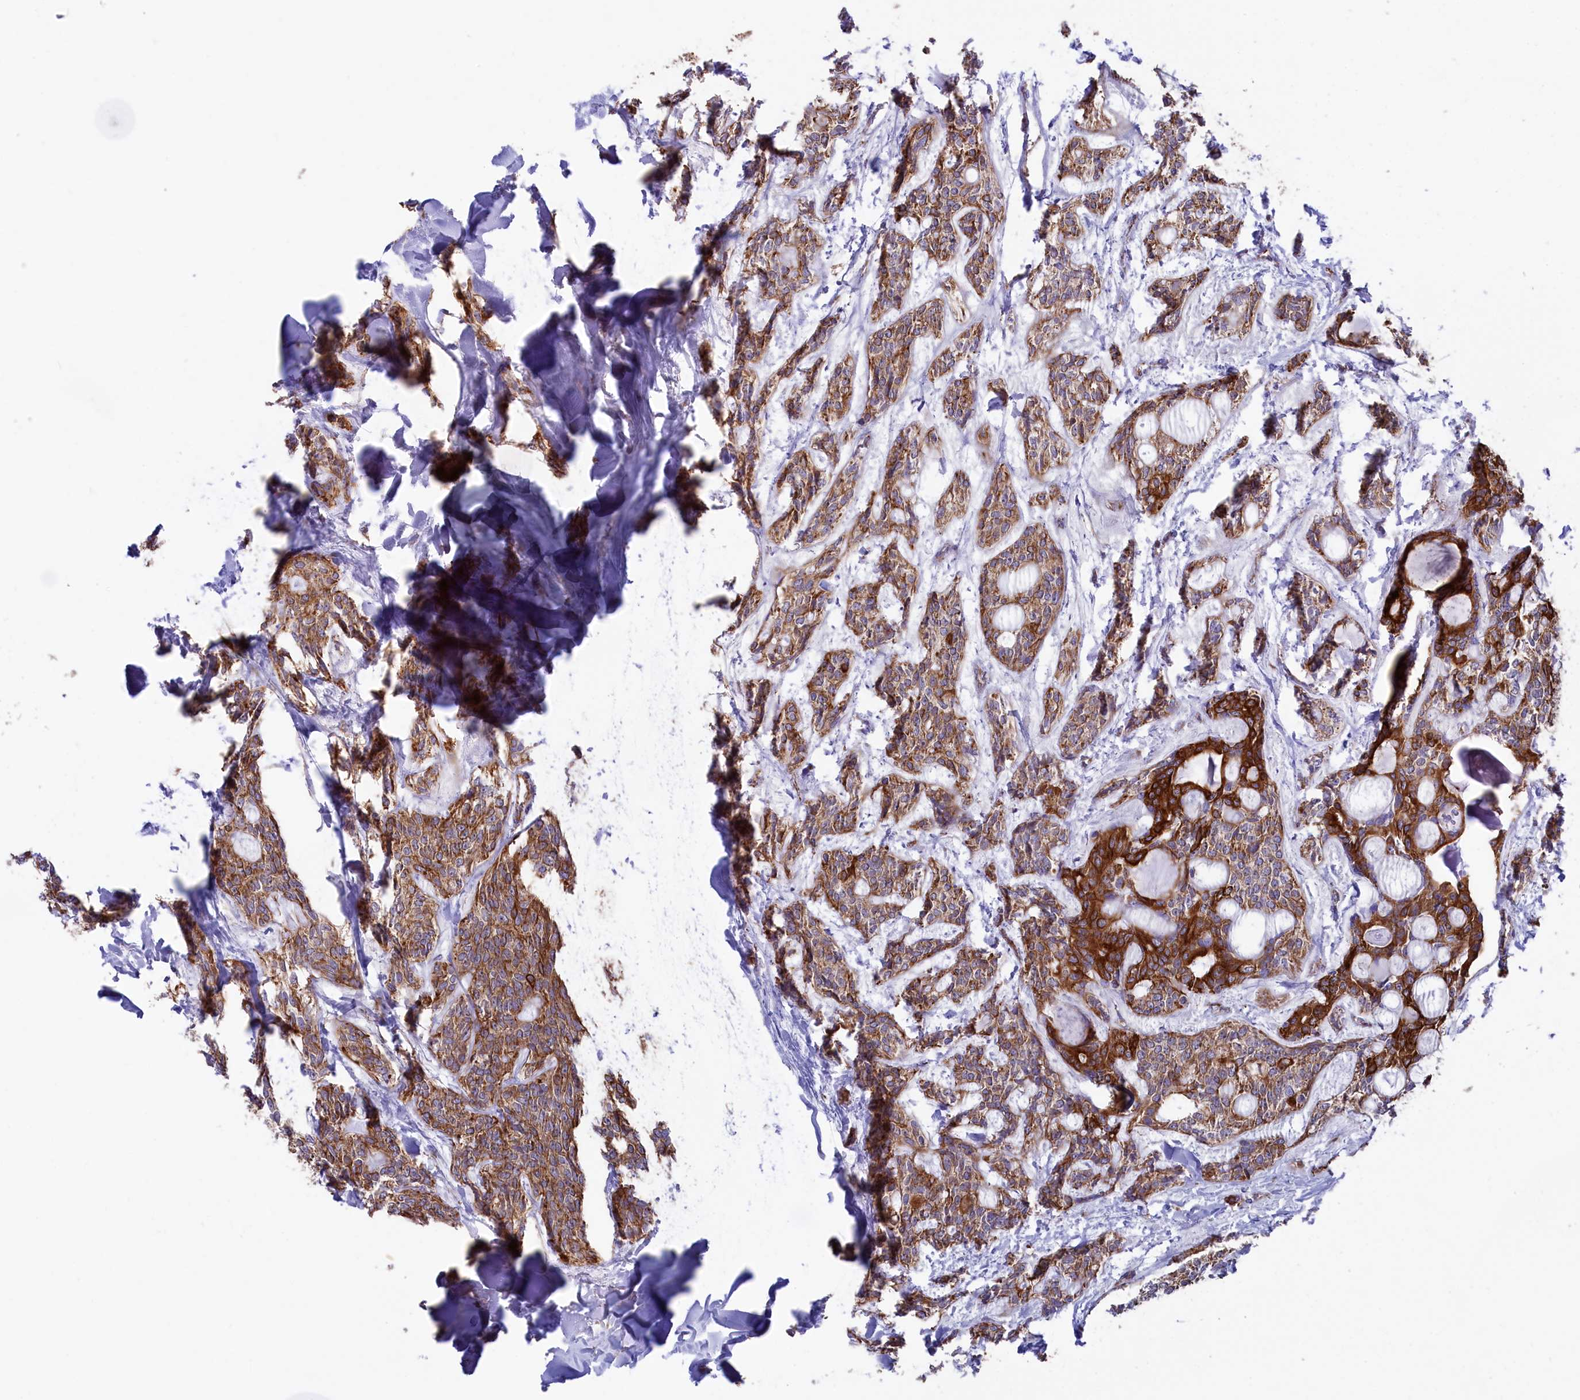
{"staining": {"intensity": "strong", "quantity": "25%-75%", "location": "cytoplasmic/membranous"}, "tissue": "head and neck cancer", "cell_type": "Tumor cells", "image_type": "cancer", "snomed": [{"axis": "morphology", "description": "Adenocarcinoma, NOS"}, {"axis": "topography", "description": "Head-Neck"}], "caption": "Head and neck cancer stained for a protein (brown) displays strong cytoplasmic/membranous positive positivity in approximately 25%-75% of tumor cells.", "gene": "GATB", "patient": {"sex": "male", "age": 66}}